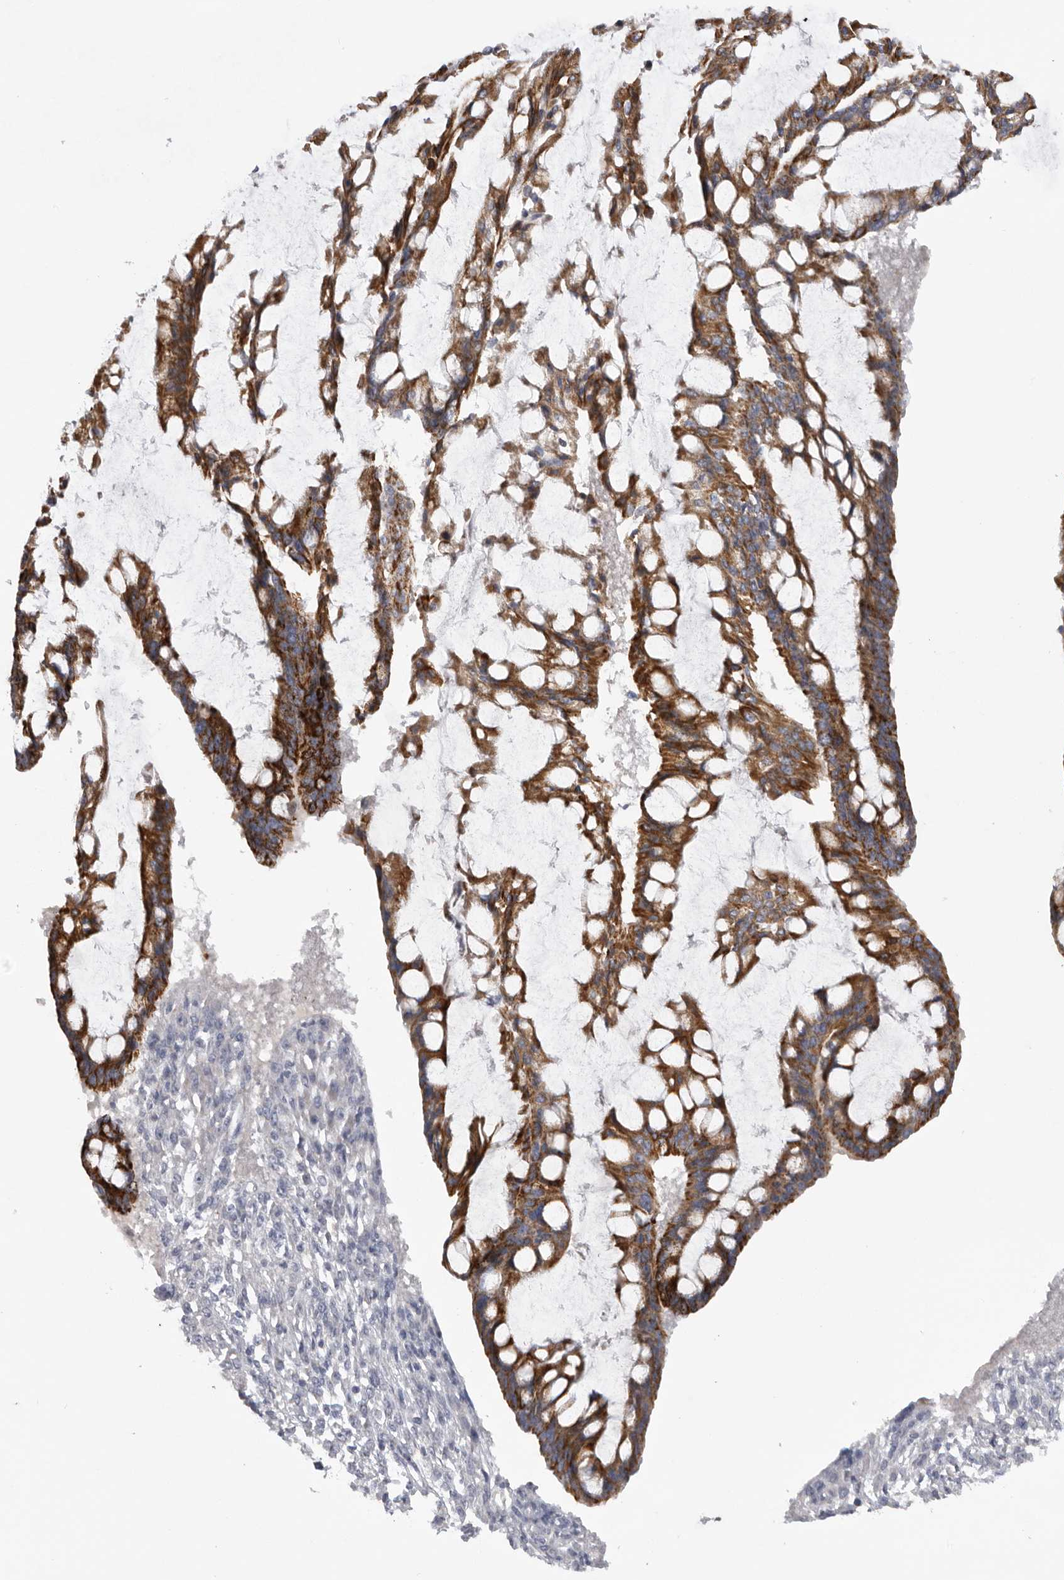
{"staining": {"intensity": "strong", "quantity": ">75%", "location": "cytoplasmic/membranous"}, "tissue": "ovarian cancer", "cell_type": "Tumor cells", "image_type": "cancer", "snomed": [{"axis": "morphology", "description": "Cystadenocarcinoma, mucinous, NOS"}, {"axis": "topography", "description": "Ovary"}], "caption": "A high-resolution image shows immunohistochemistry staining of ovarian mucinous cystadenocarcinoma, which exhibits strong cytoplasmic/membranous expression in about >75% of tumor cells. The staining is performed using DAB brown chromogen to label protein expression. The nuclei are counter-stained blue using hematoxylin.", "gene": "USP24", "patient": {"sex": "female", "age": 73}}